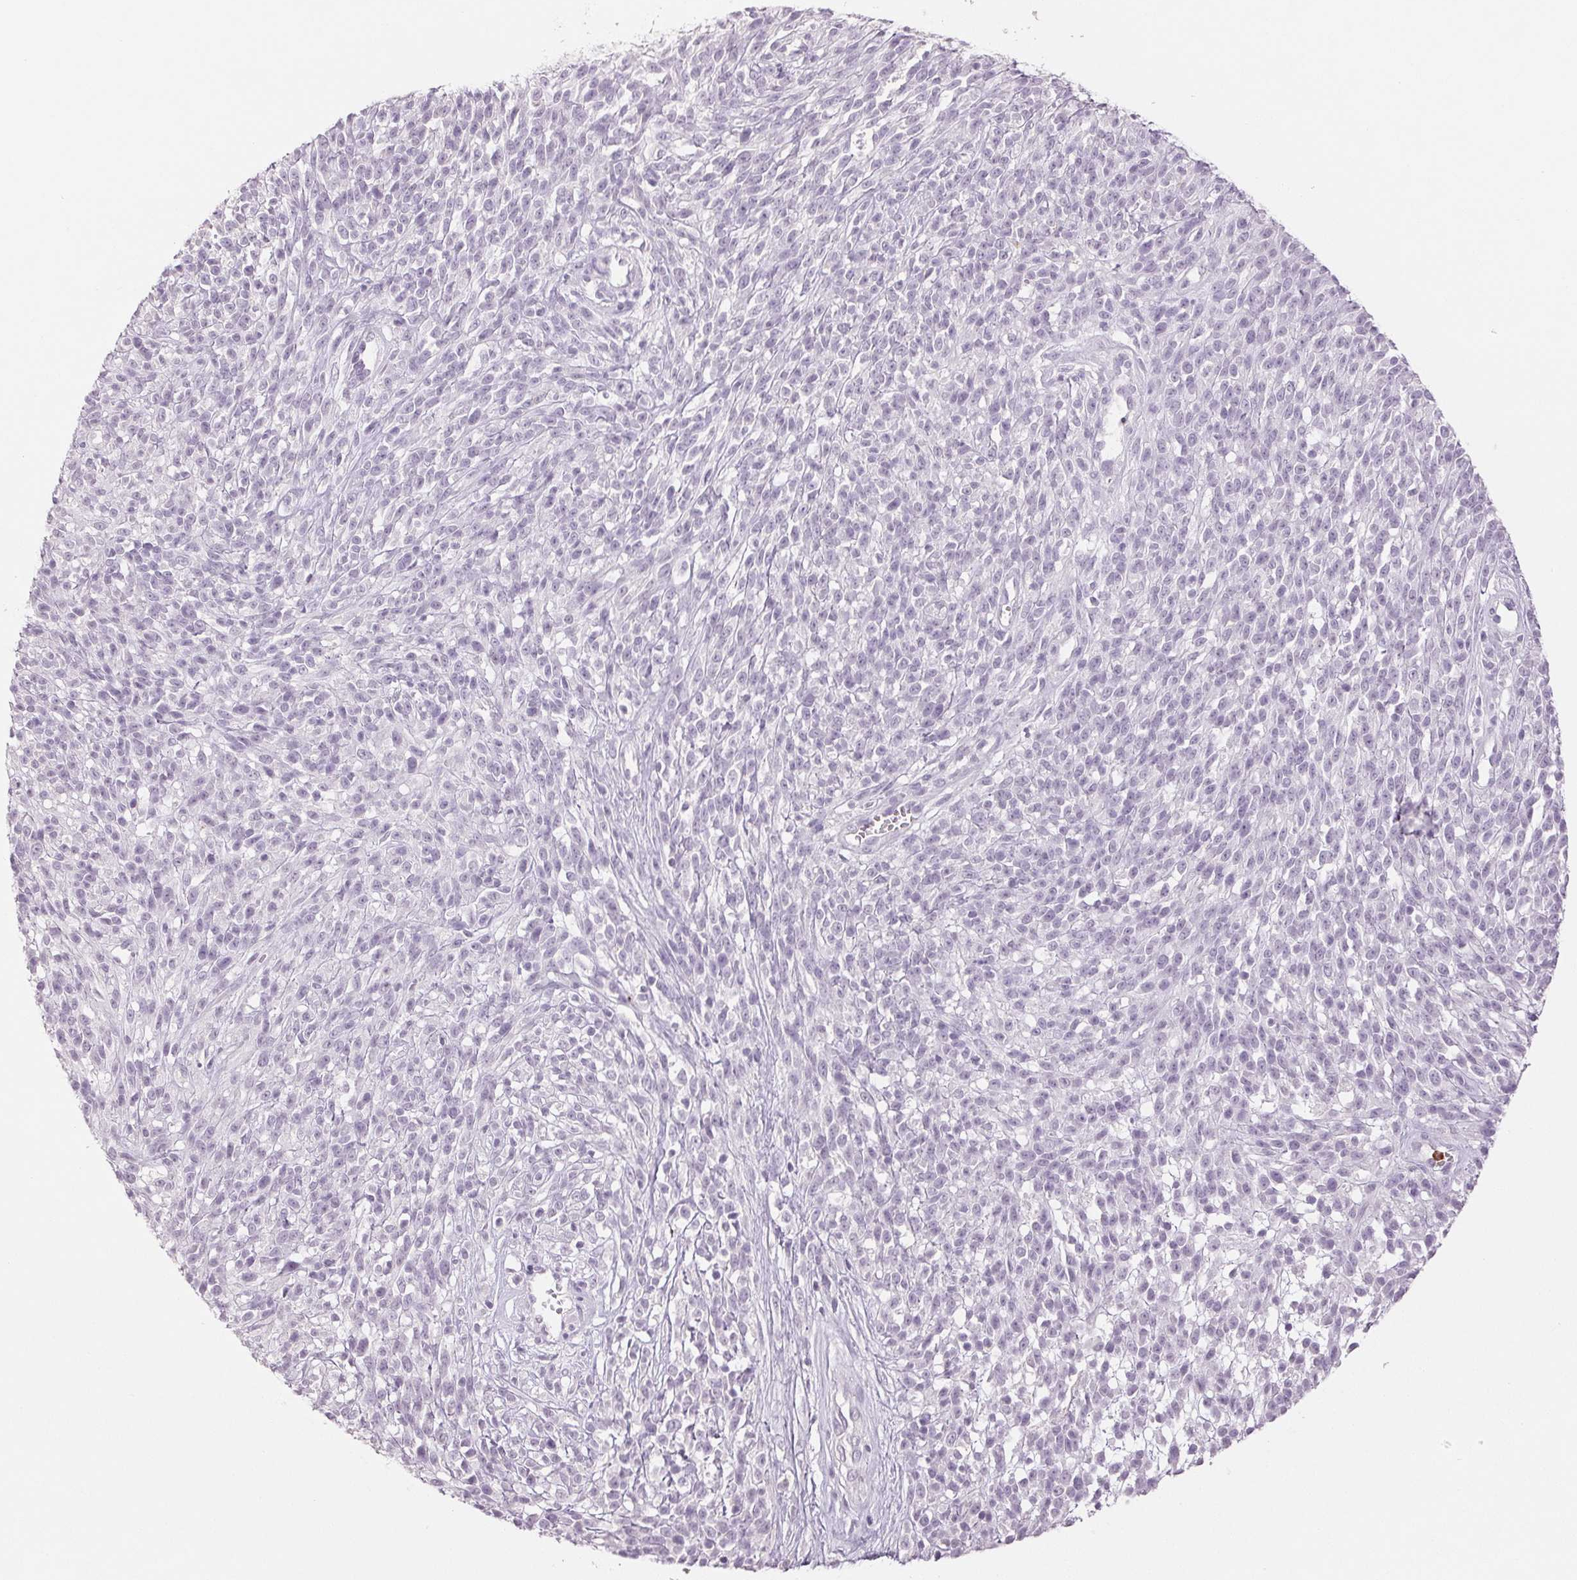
{"staining": {"intensity": "negative", "quantity": "none", "location": "none"}, "tissue": "melanoma", "cell_type": "Tumor cells", "image_type": "cancer", "snomed": [{"axis": "morphology", "description": "Malignant melanoma, NOS"}, {"axis": "topography", "description": "Skin"}, {"axis": "topography", "description": "Skin of trunk"}], "caption": "Melanoma stained for a protein using immunohistochemistry (IHC) shows no staining tumor cells.", "gene": "LTF", "patient": {"sex": "male", "age": 74}}